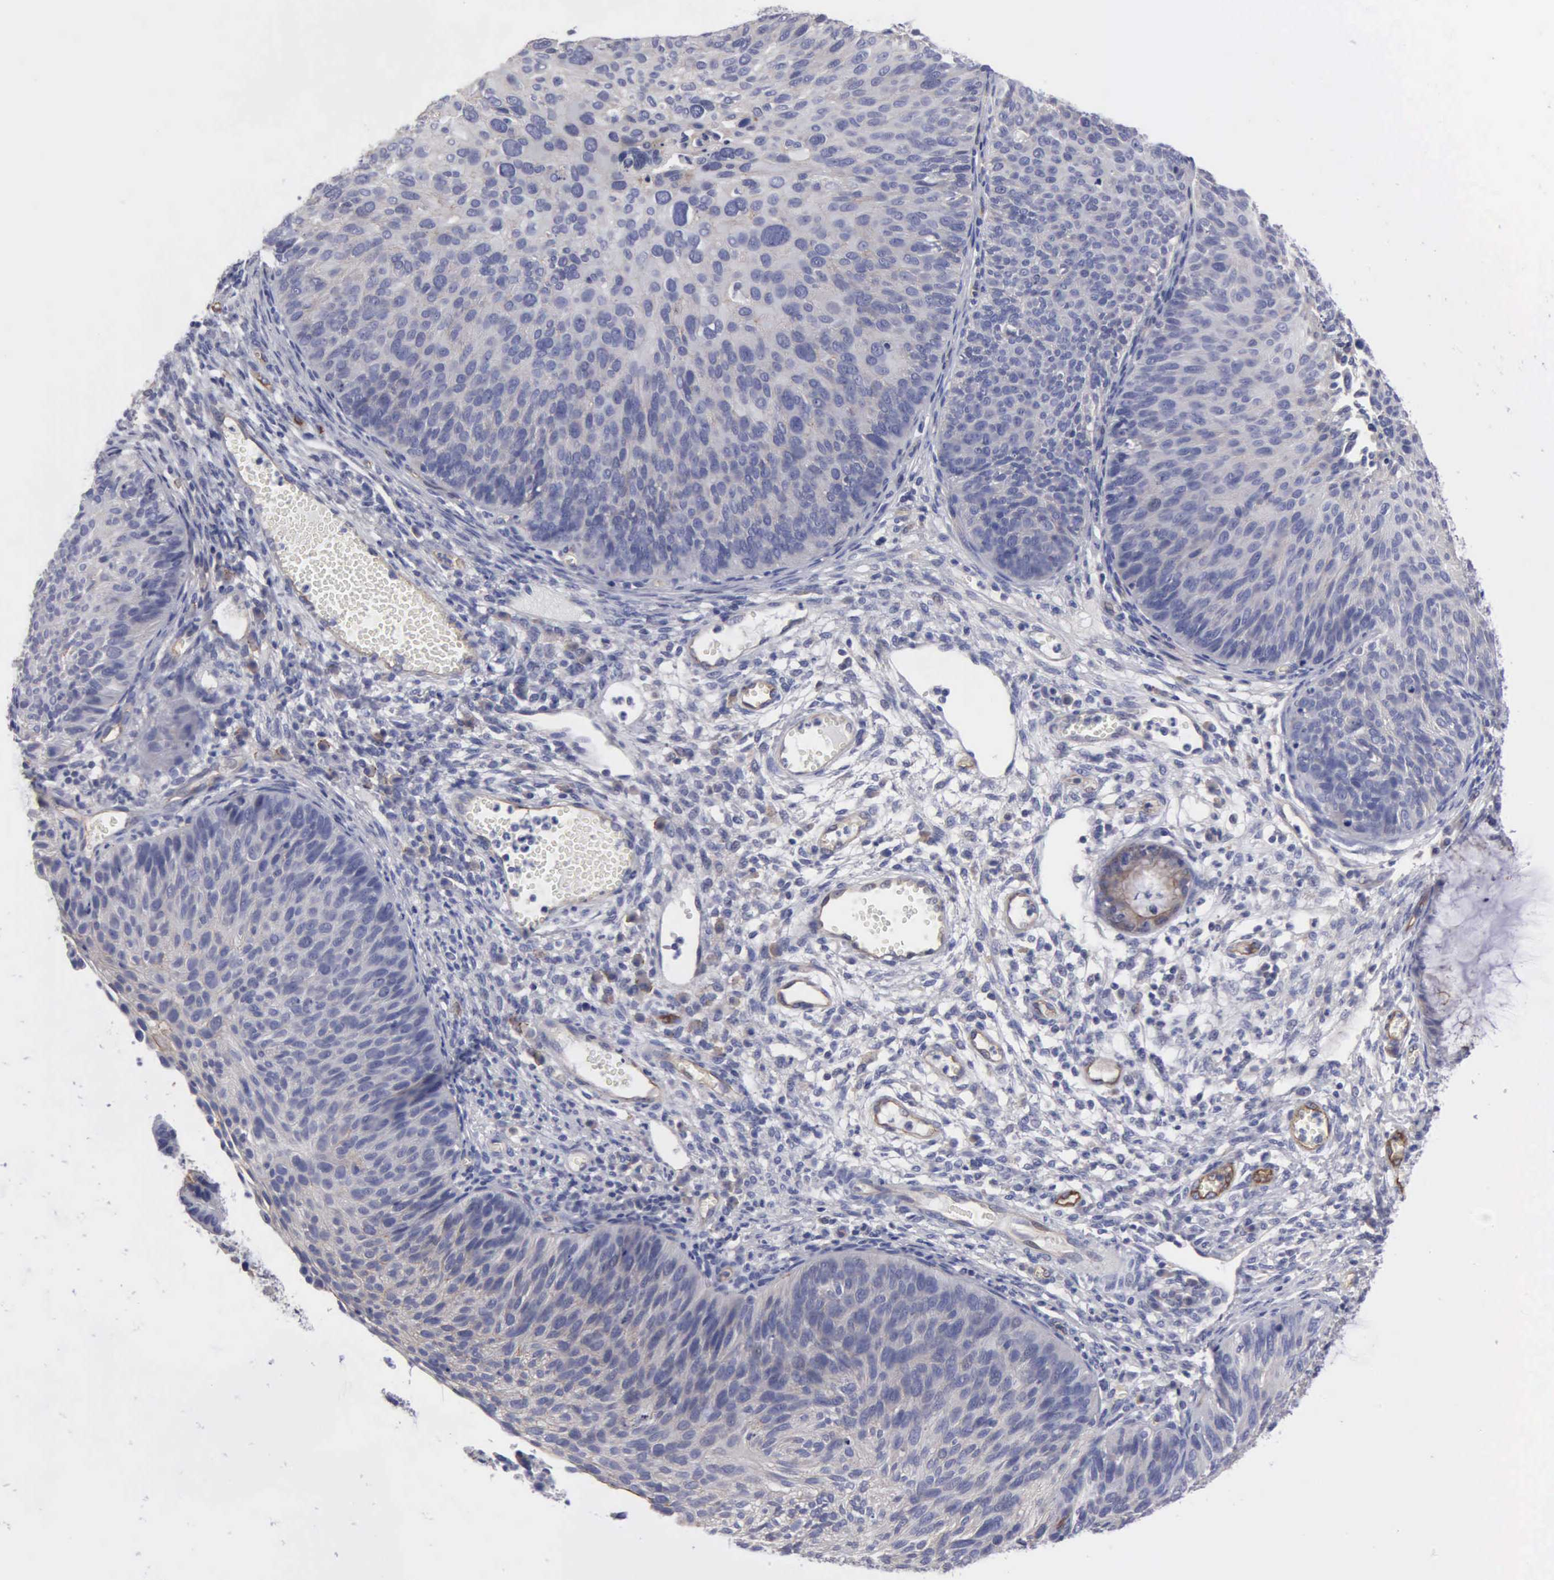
{"staining": {"intensity": "weak", "quantity": "25%-75%", "location": "cytoplasmic/membranous"}, "tissue": "cervical cancer", "cell_type": "Tumor cells", "image_type": "cancer", "snomed": [{"axis": "morphology", "description": "Squamous cell carcinoma, NOS"}, {"axis": "topography", "description": "Cervix"}], "caption": "IHC staining of cervical squamous cell carcinoma, which reveals low levels of weak cytoplasmic/membranous staining in about 25%-75% of tumor cells indicating weak cytoplasmic/membranous protein positivity. The staining was performed using DAB (brown) for protein detection and nuclei were counterstained in hematoxylin (blue).", "gene": "RDX", "patient": {"sex": "female", "age": 36}}